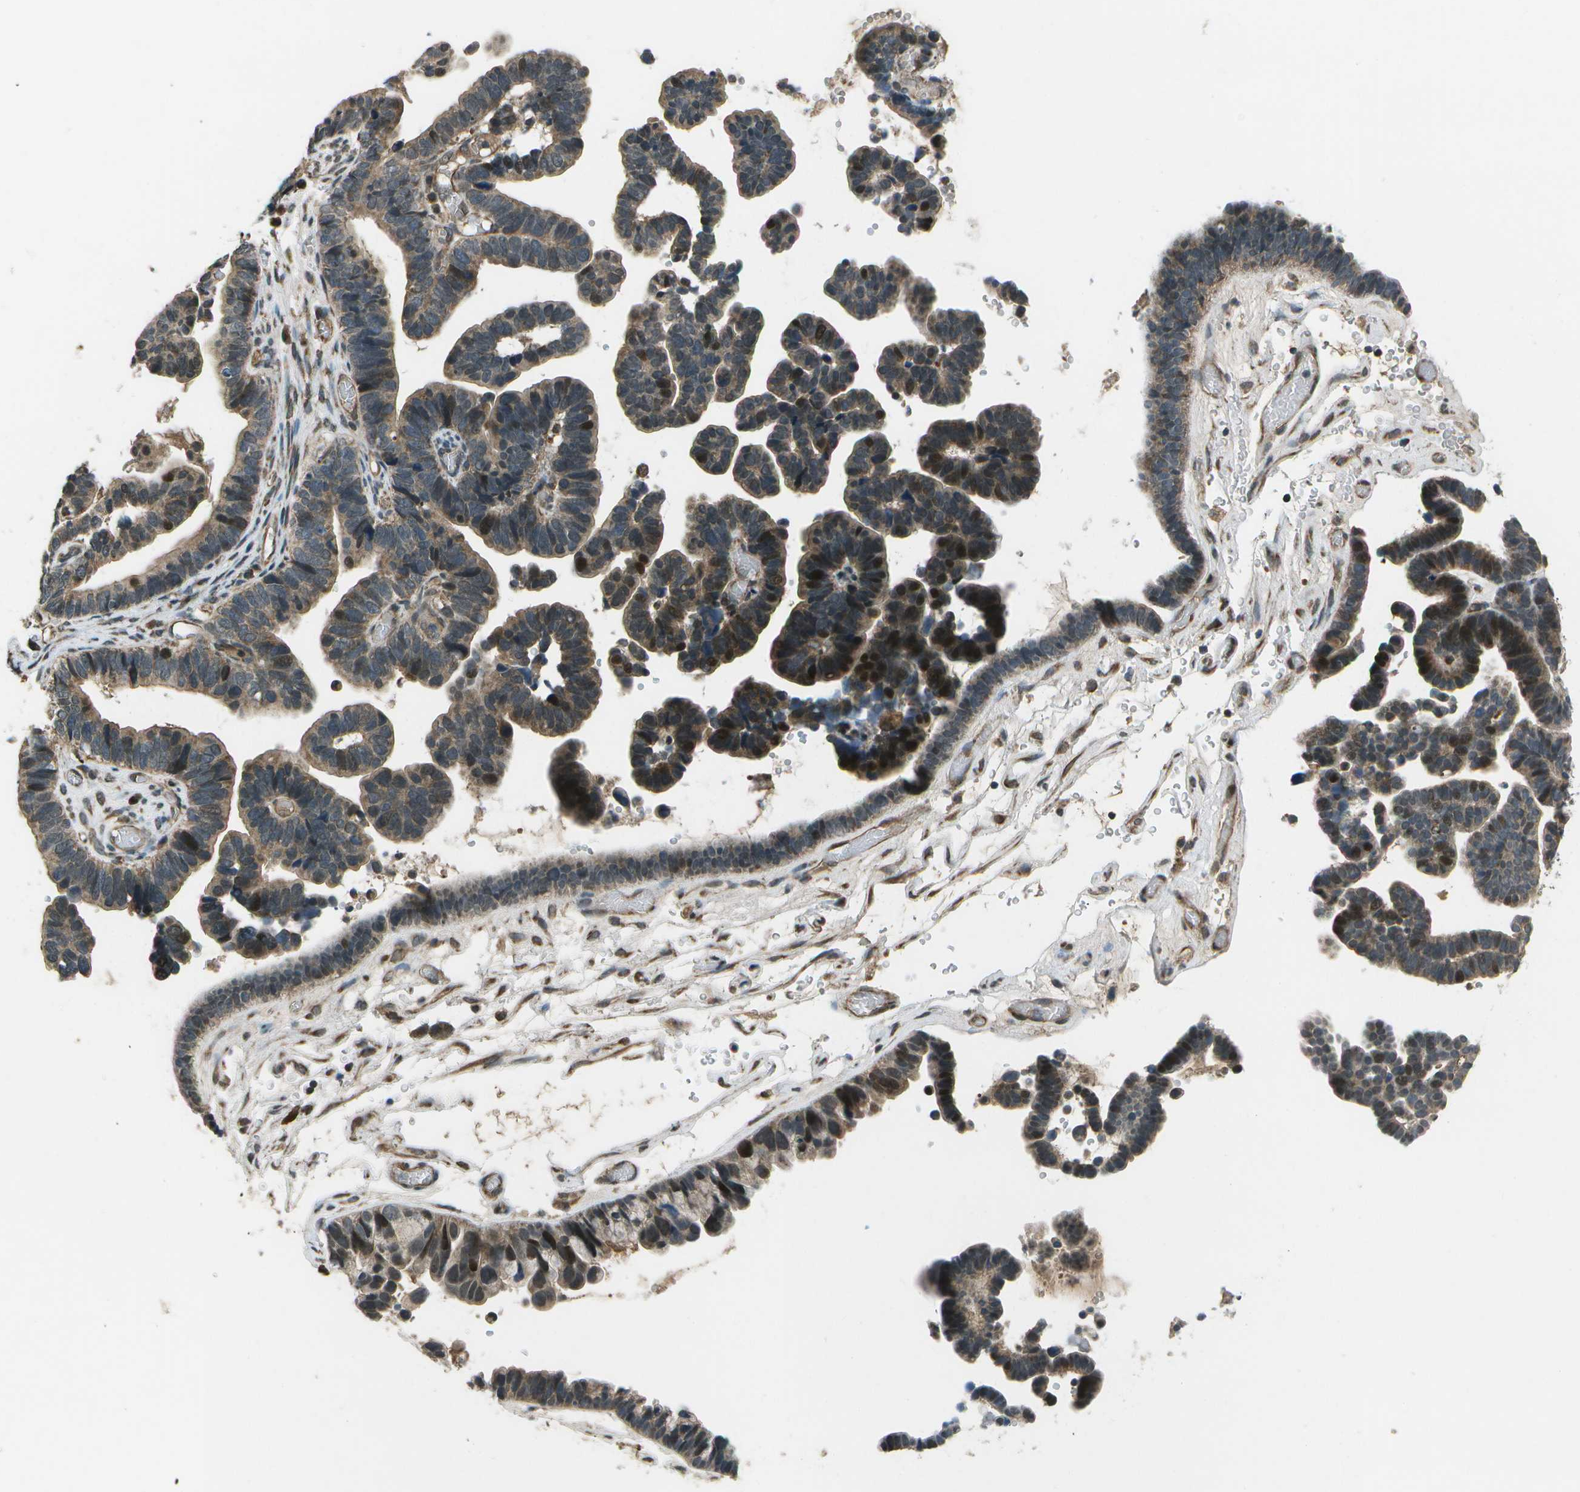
{"staining": {"intensity": "strong", "quantity": "<25%", "location": "cytoplasmic/membranous,nuclear"}, "tissue": "ovarian cancer", "cell_type": "Tumor cells", "image_type": "cancer", "snomed": [{"axis": "morphology", "description": "Cystadenocarcinoma, serous, NOS"}, {"axis": "topography", "description": "Ovary"}], "caption": "Protein staining by immunohistochemistry (IHC) demonstrates strong cytoplasmic/membranous and nuclear expression in about <25% of tumor cells in ovarian cancer.", "gene": "EIF2AK1", "patient": {"sex": "female", "age": 56}}